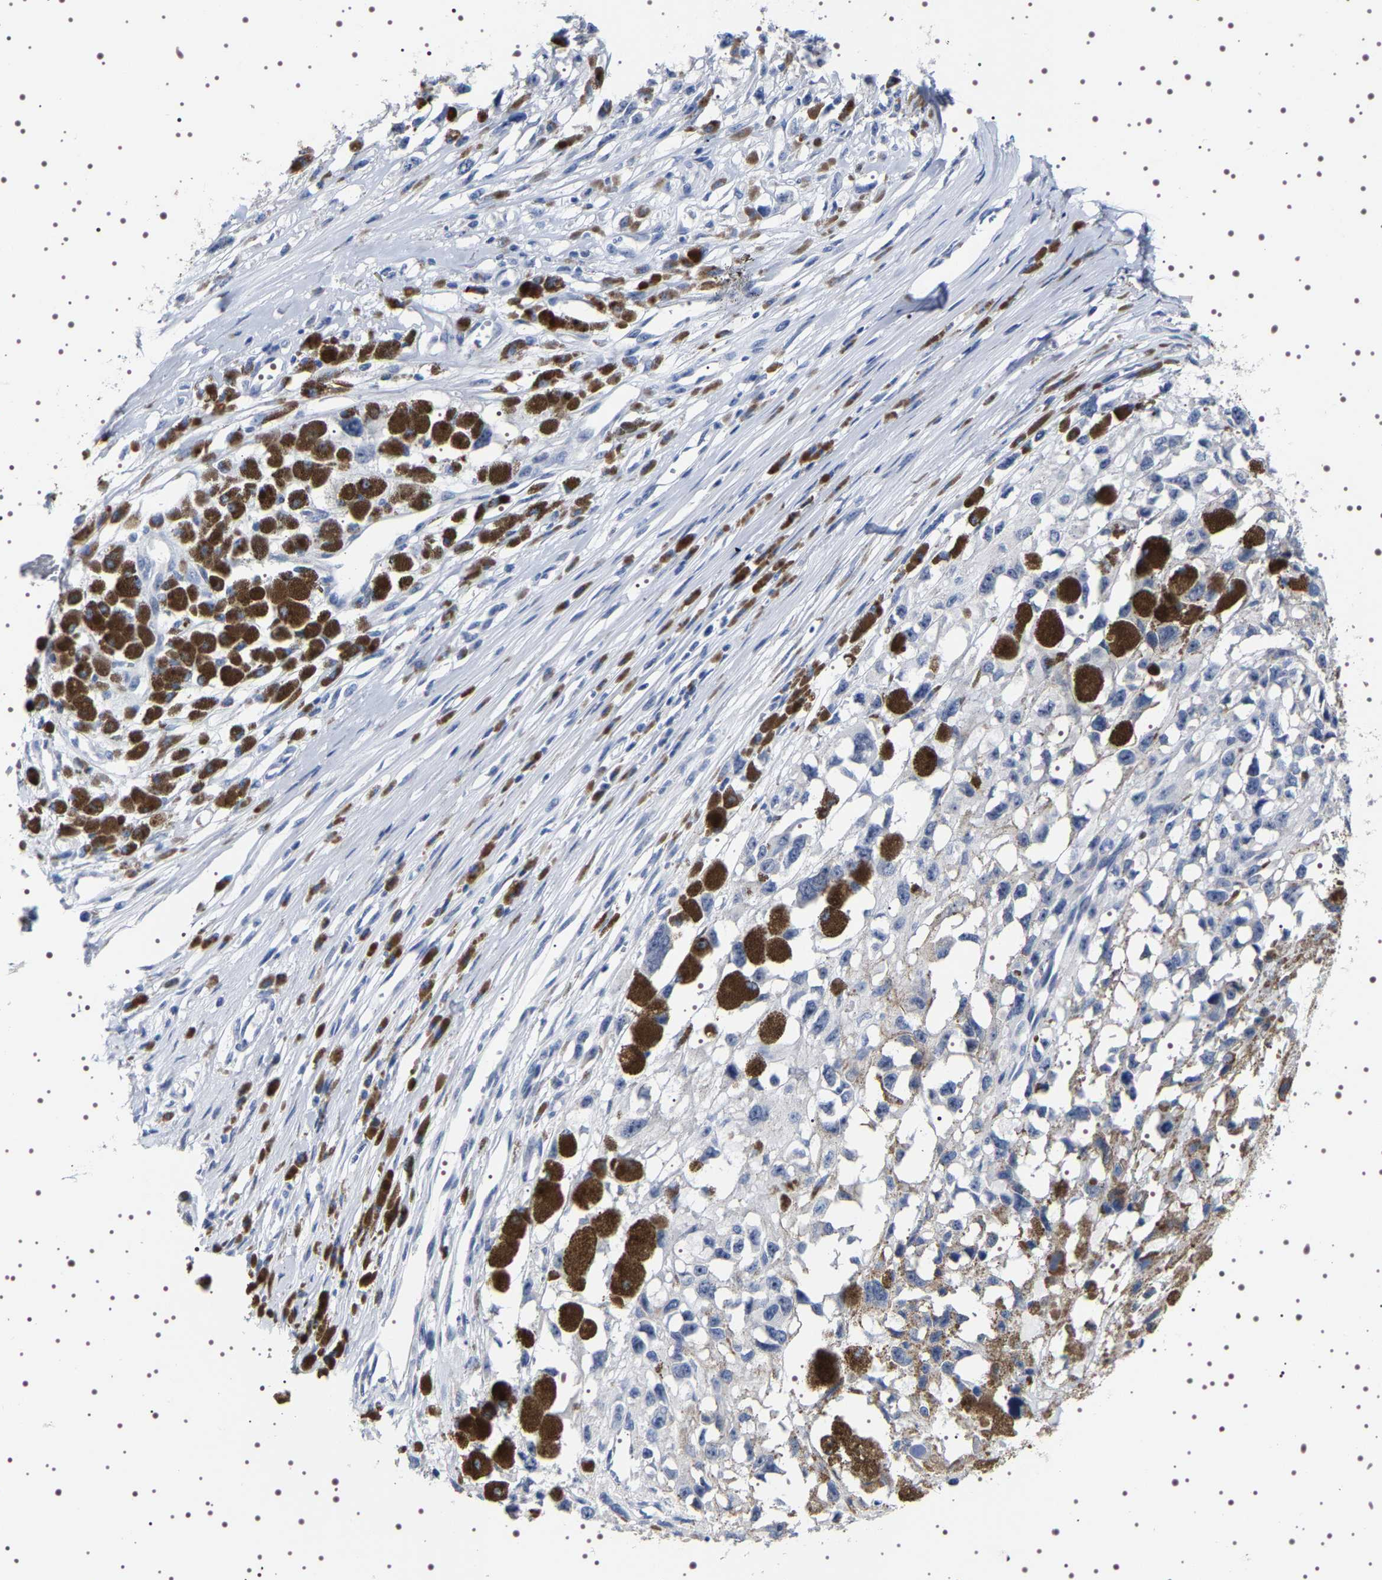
{"staining": {"intensity": "negative", "quantity": "none", "location": "none"}, "tissue": "melanoma", "cell_type": "Tumor cells", "image_type": "cancer", "snomed": [{"axis": "morphology", "description": "Malignant melanoma, Metastatic site"}, {"axis": "topography", "description": "Lymph node"}], "caption": "High power microscopy histopathology image of an immunohistochemistry (IHC) photomicrograph of malignant melanoma (metastatic site), revealing no significant positivity in tumor cells.", "gene": "UBQLN3", "patient": {"sex": "male", "age": 59}}